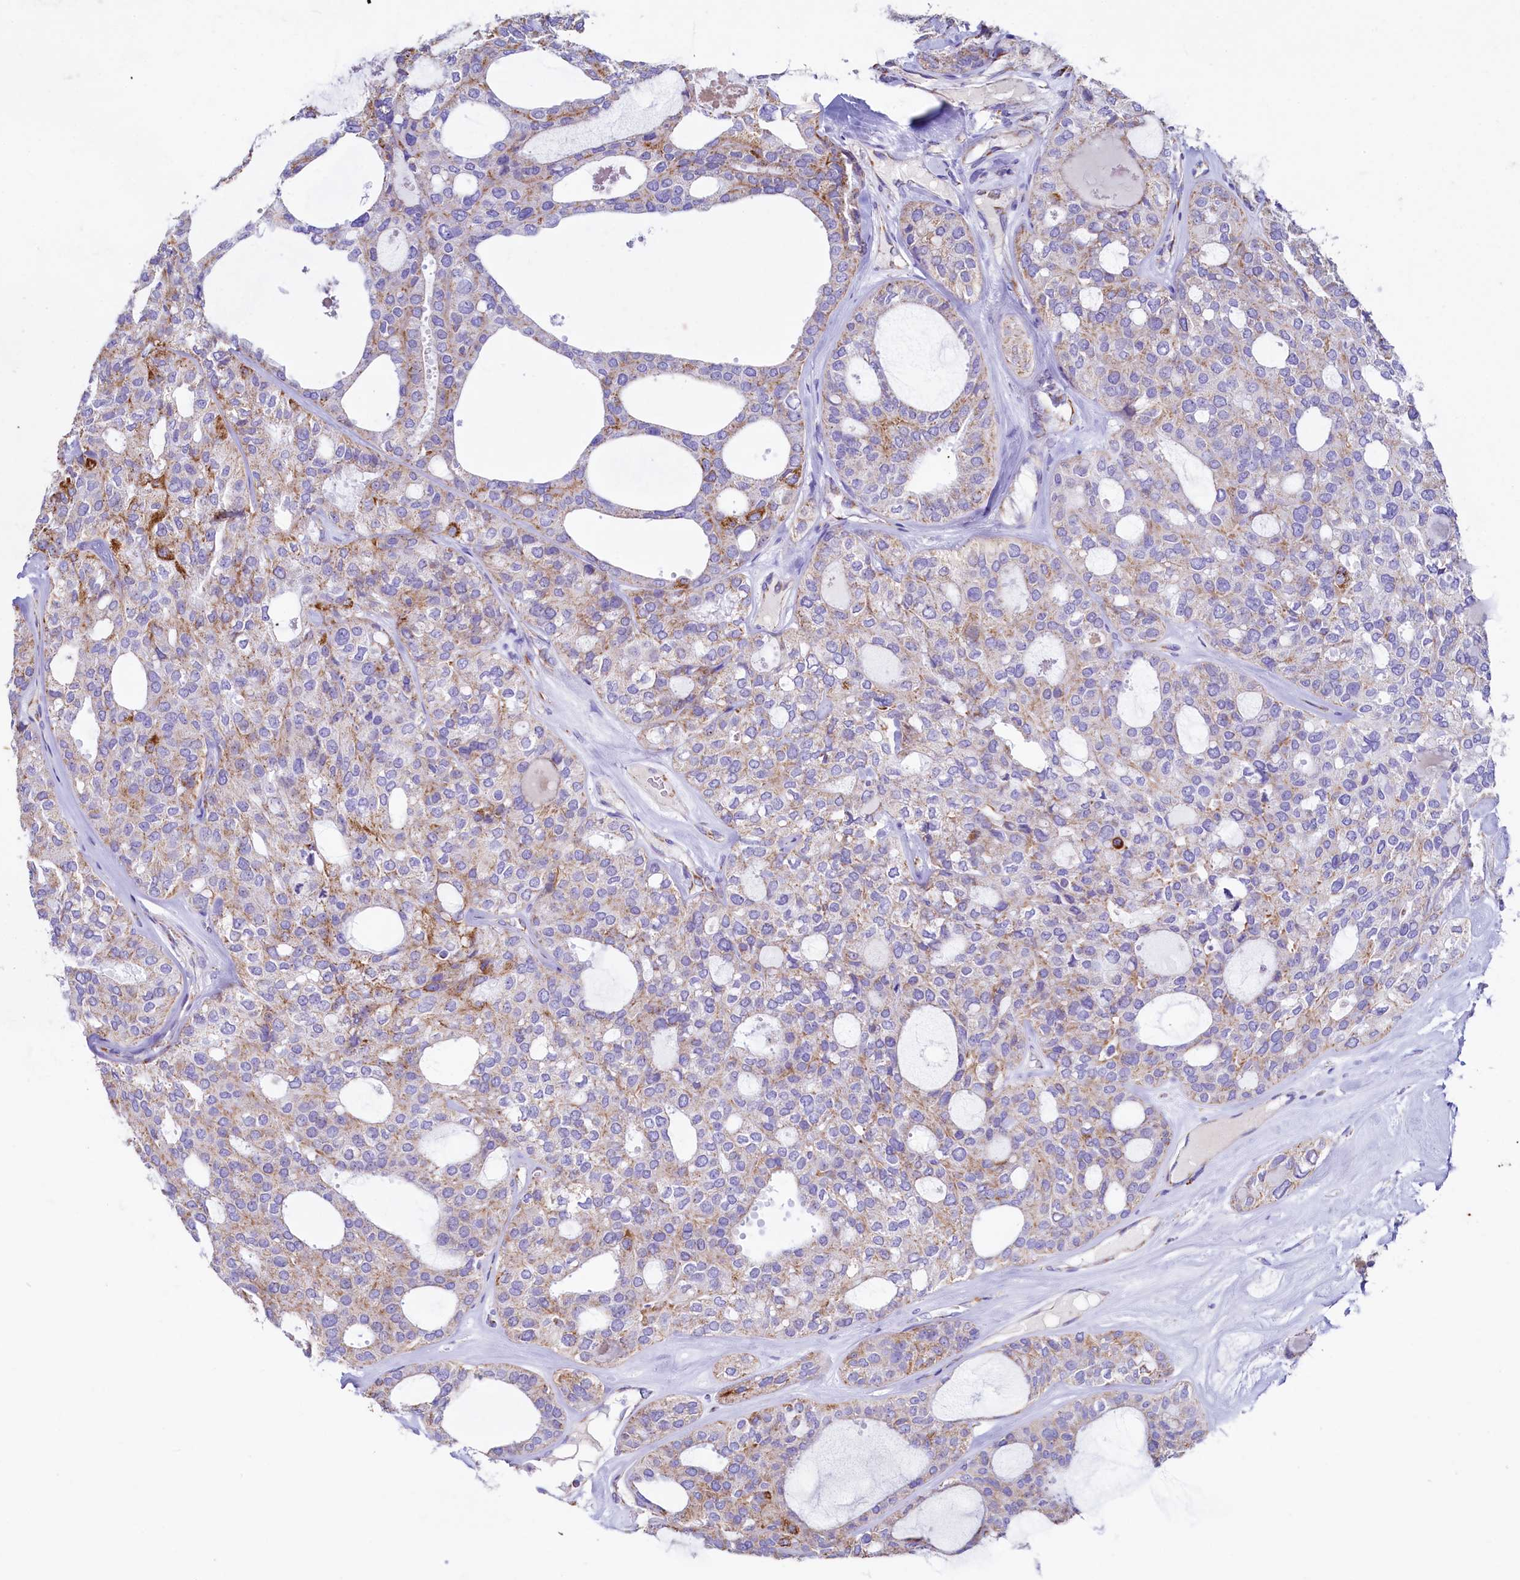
{"staining": {"intensity": "moderate", "quantity": "<25%", "location": "cytoplasmic/membranous"}, "tissue": "thyroid cancer", "cell_type": "Tumor cells", "image_type": "cancer", "snomed": [{"axis": "morphology", "description": "Follicular adenoma carcinoma, NOS"}, {"axis": "topography", "description": "Thyroid gland"}], "caption": "Follicular adenoma carcinoma (thyroid) tissue exhibits moderate cytoplasmic/membranous expression in about <25% of tumor cells", "gene": "IDH3A", "patient": {"sex": "male", "age": 75}}